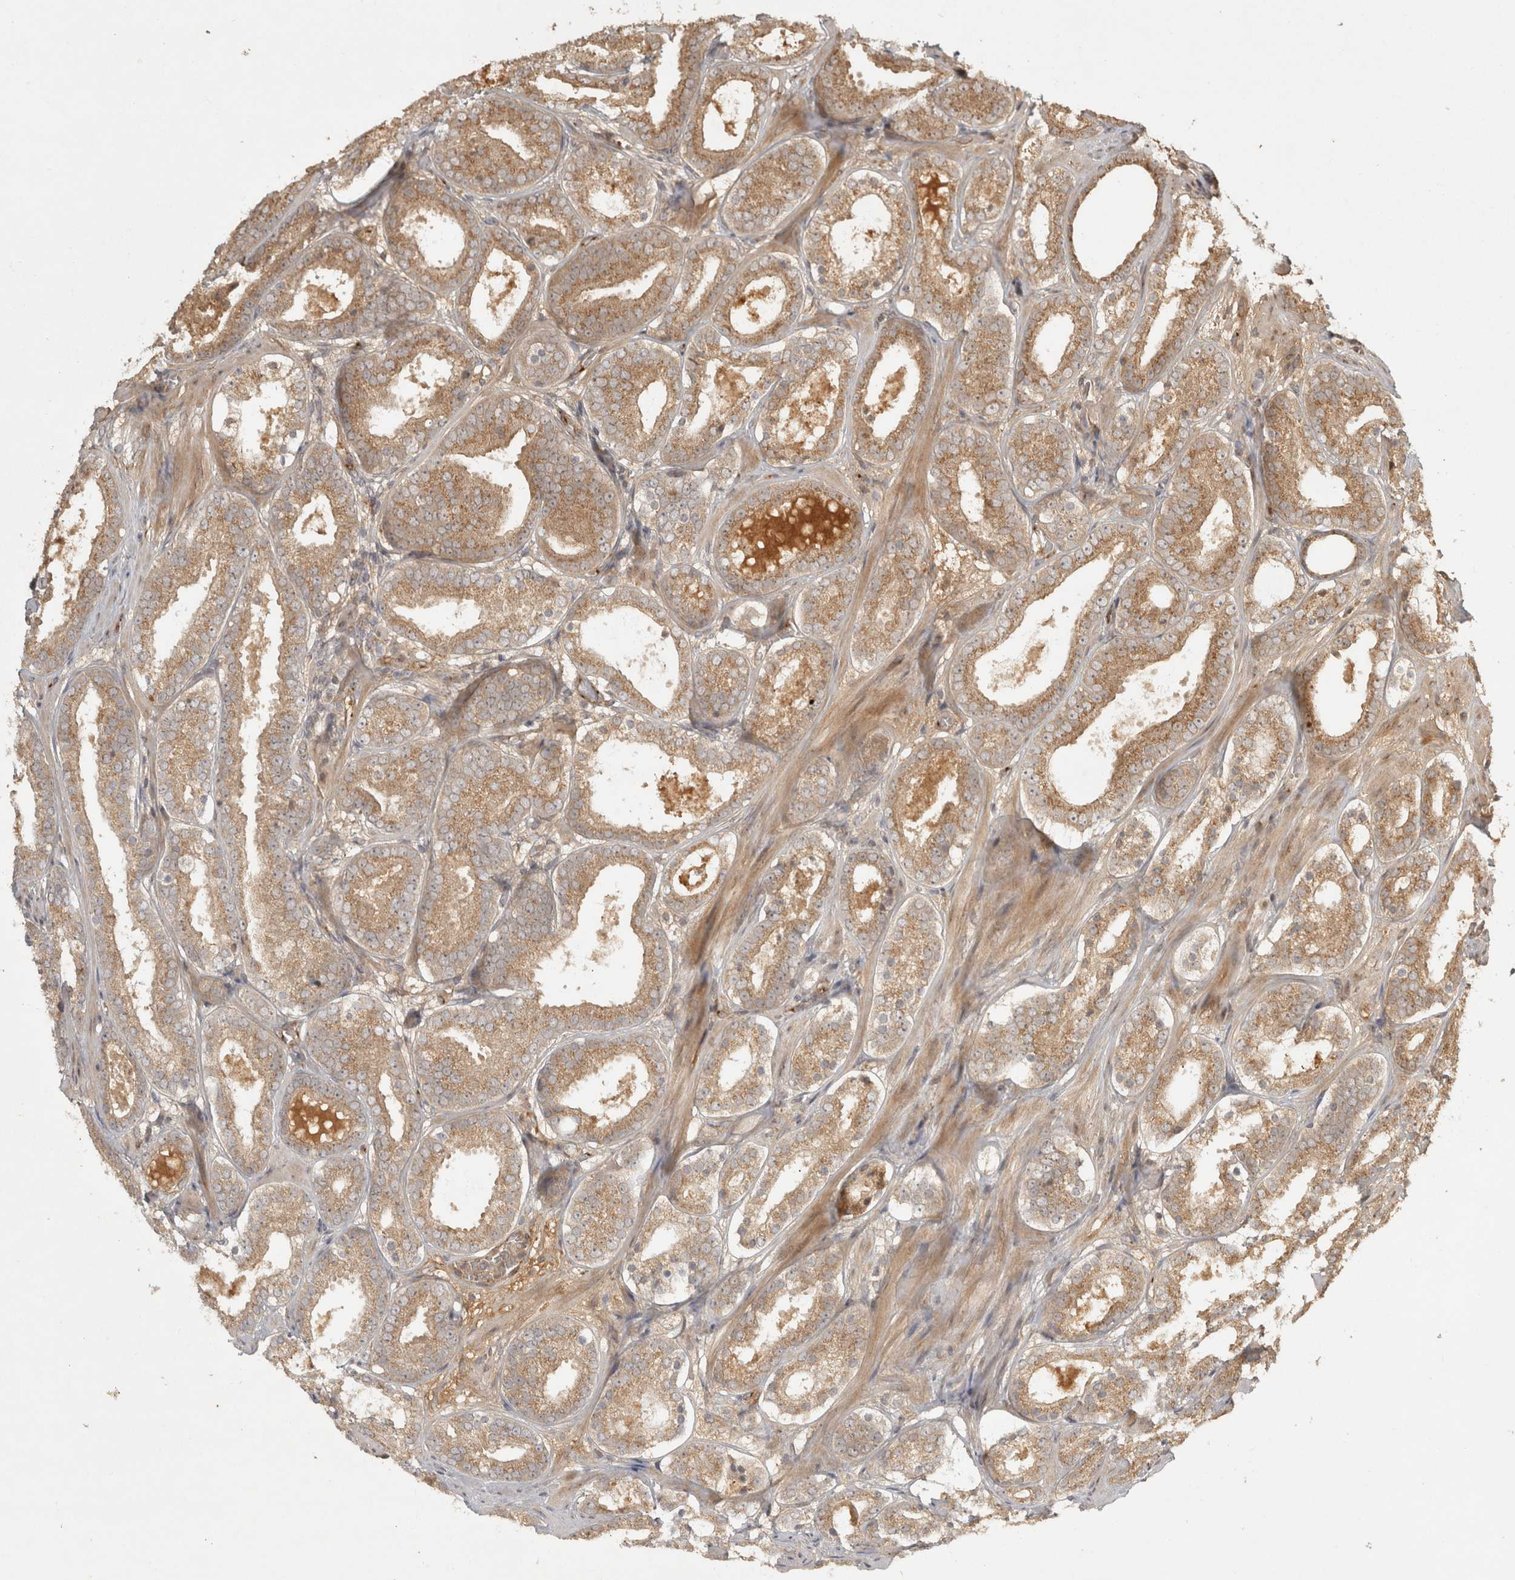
{"staining": {"intensity": "moderate", "quantity": ">75%", "location": "cytoplasmic/membranous"}, "tissue": "prostate cancer", "cell_type": "Tumor cells", "image_type": "cancer", "snomed": [{"axis": "morphology", "description": "Adenocarcinoma, Low grade"}, {"axis": "topography", "description": "Prostate"}], "caption": "High-power microscopy captured an immunohistochemistry photomicrograph of prostate cancer, revealing moderate cytoplasmic/membranous positivity in approximately >75% of tumor cells.", "gene": "CAMSAP2", "patient": {"sex": "male", "age": 69}}